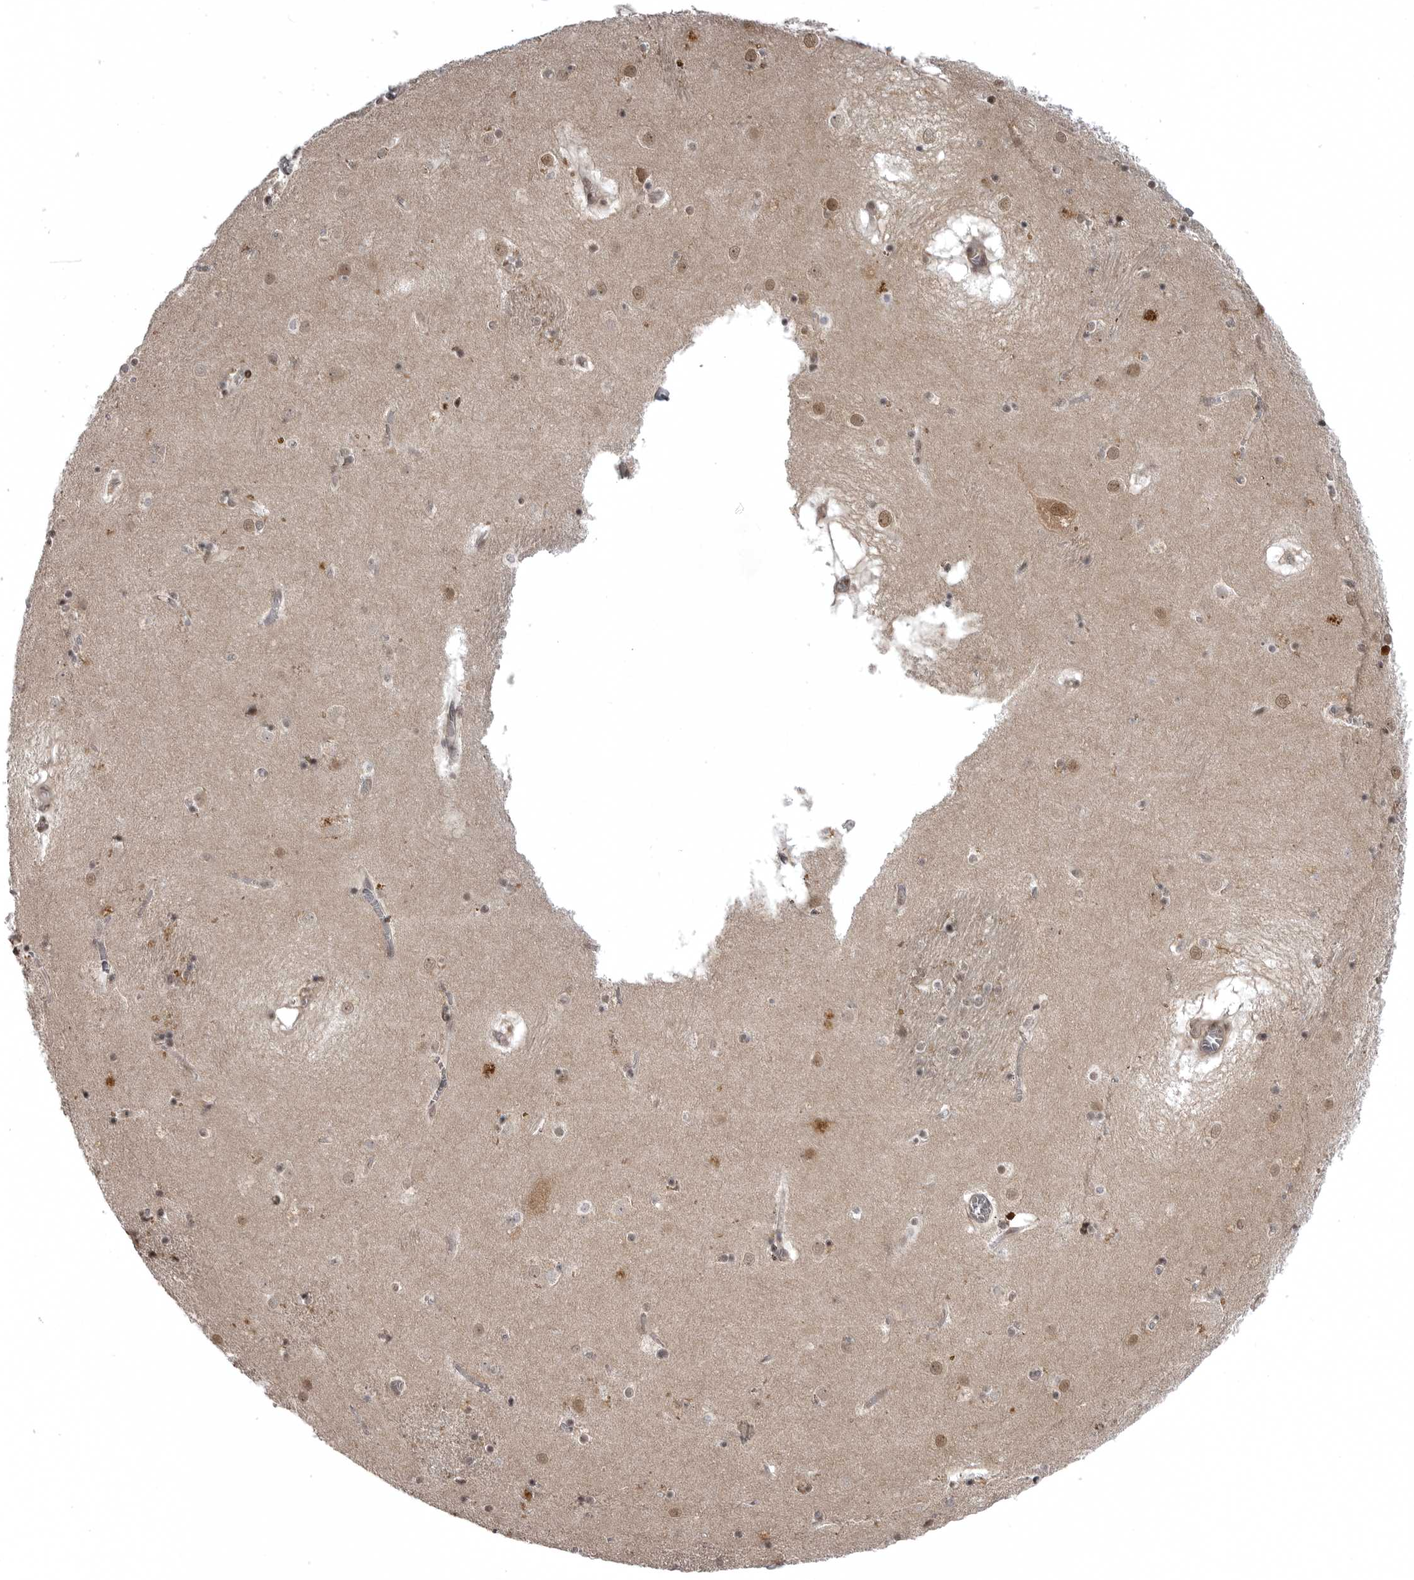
{"staining": {"intensity": "weak", "quantity": "<25%", "location": "nuclear"}, "tissue": "caudate", "cell_type": "Glial cells", "image_type": "normal", "snomed": [{"axis": "morphology", "description": "Normal tissue, NOS"}, {"axis": "topography", "description": "Lateral ventricle wall"}], "caption": "High magnification brightfield microscopy of unremarkable caudate stained with DAB (3,3'-diaminobenzidine) (brown) and counterstained with hematoxylin (blue): glial cells show no significant staining. (DAB IHC with hematoxylin counter stain).", "gene": "SNX16", "patient": {"sex": "male", "age": 70}}